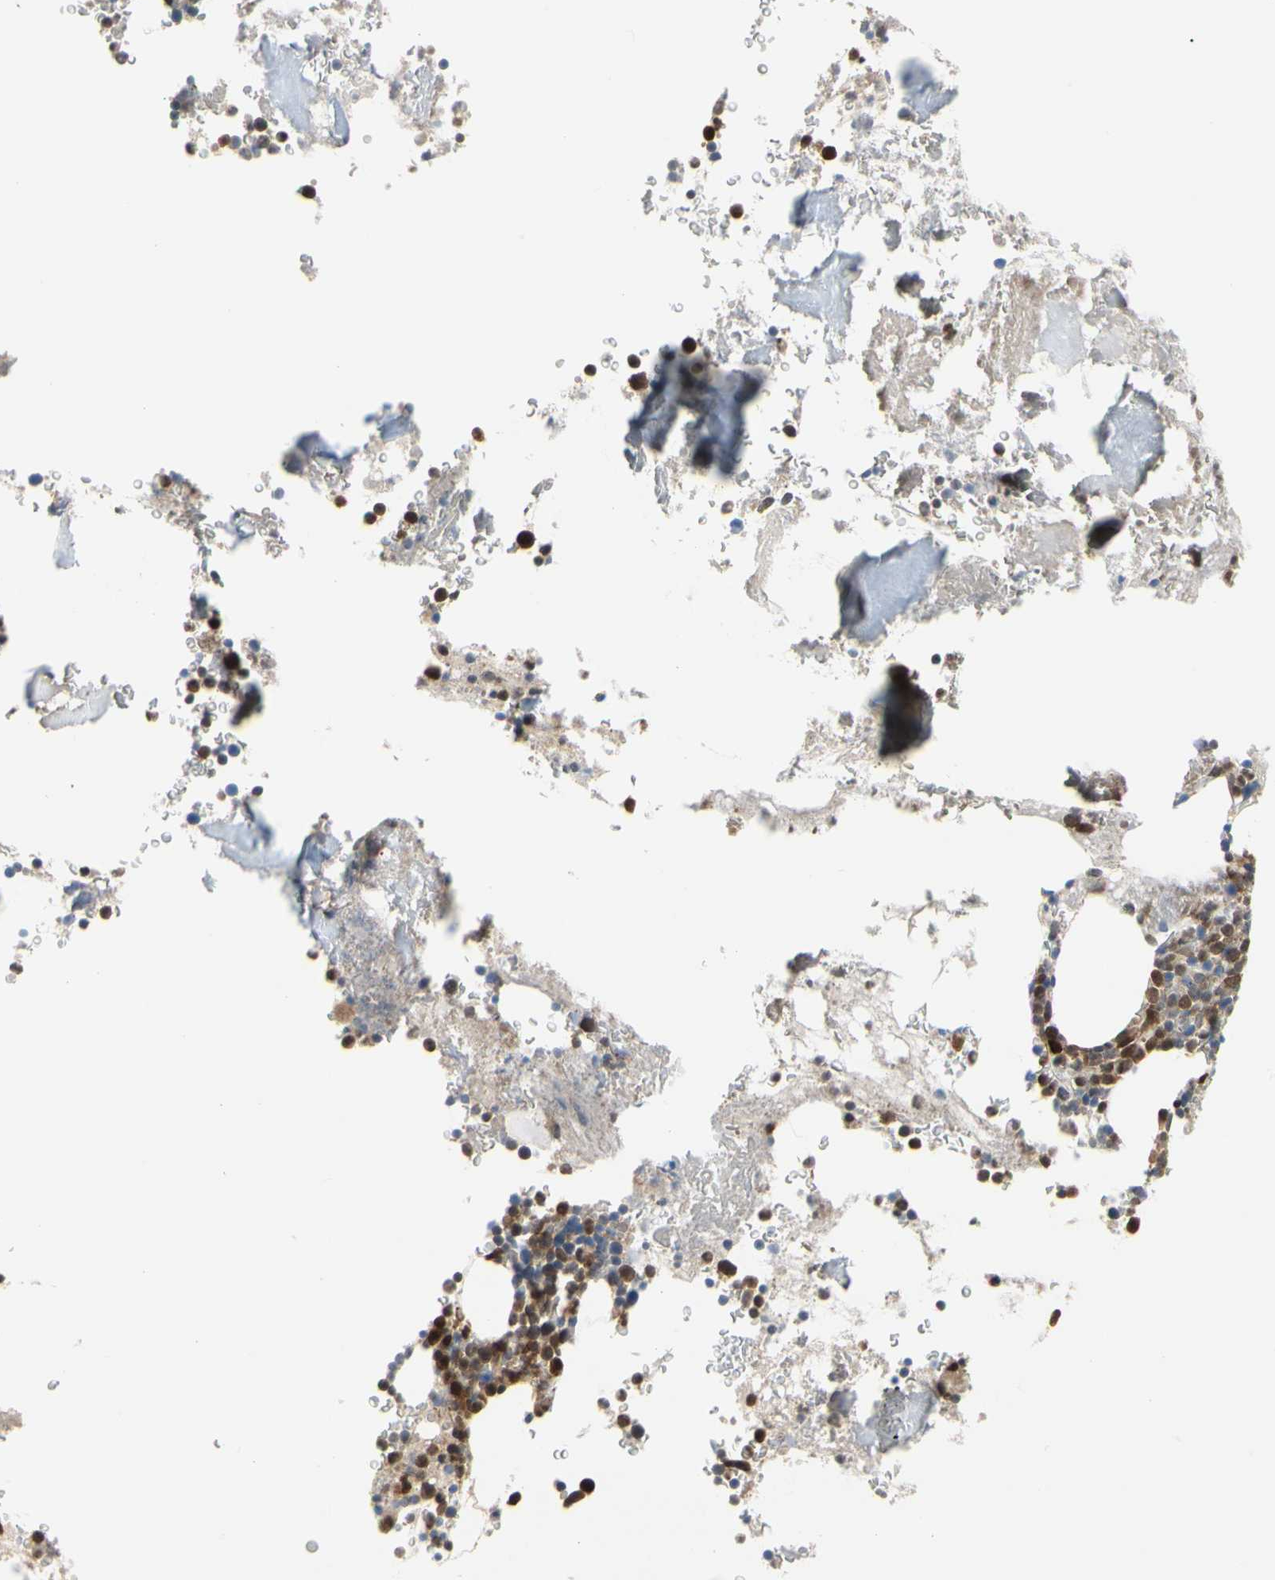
{"staining": {"intensity": "moderate", "quantity": ">75%", "location": "cytoplasmic/membranous,nuclear"}, "tissue": "bone marrow", "cell_type": "Hematopoietic cells", "image_type": "normal", "snomed": [{"axis": "morphology", "description": "Normal tissue, NOS"}, {"axis": "topography", "description": "Bone marrow"}], "caption": "Protein staining of benign bone marrow exhibits moderate cytoplasmic/membranous,nuclear expression in about >75% of hematopoietic cells. Nuclei are stained in blue.", "gene": "CDK5", "patient": {"sex": "male"}}